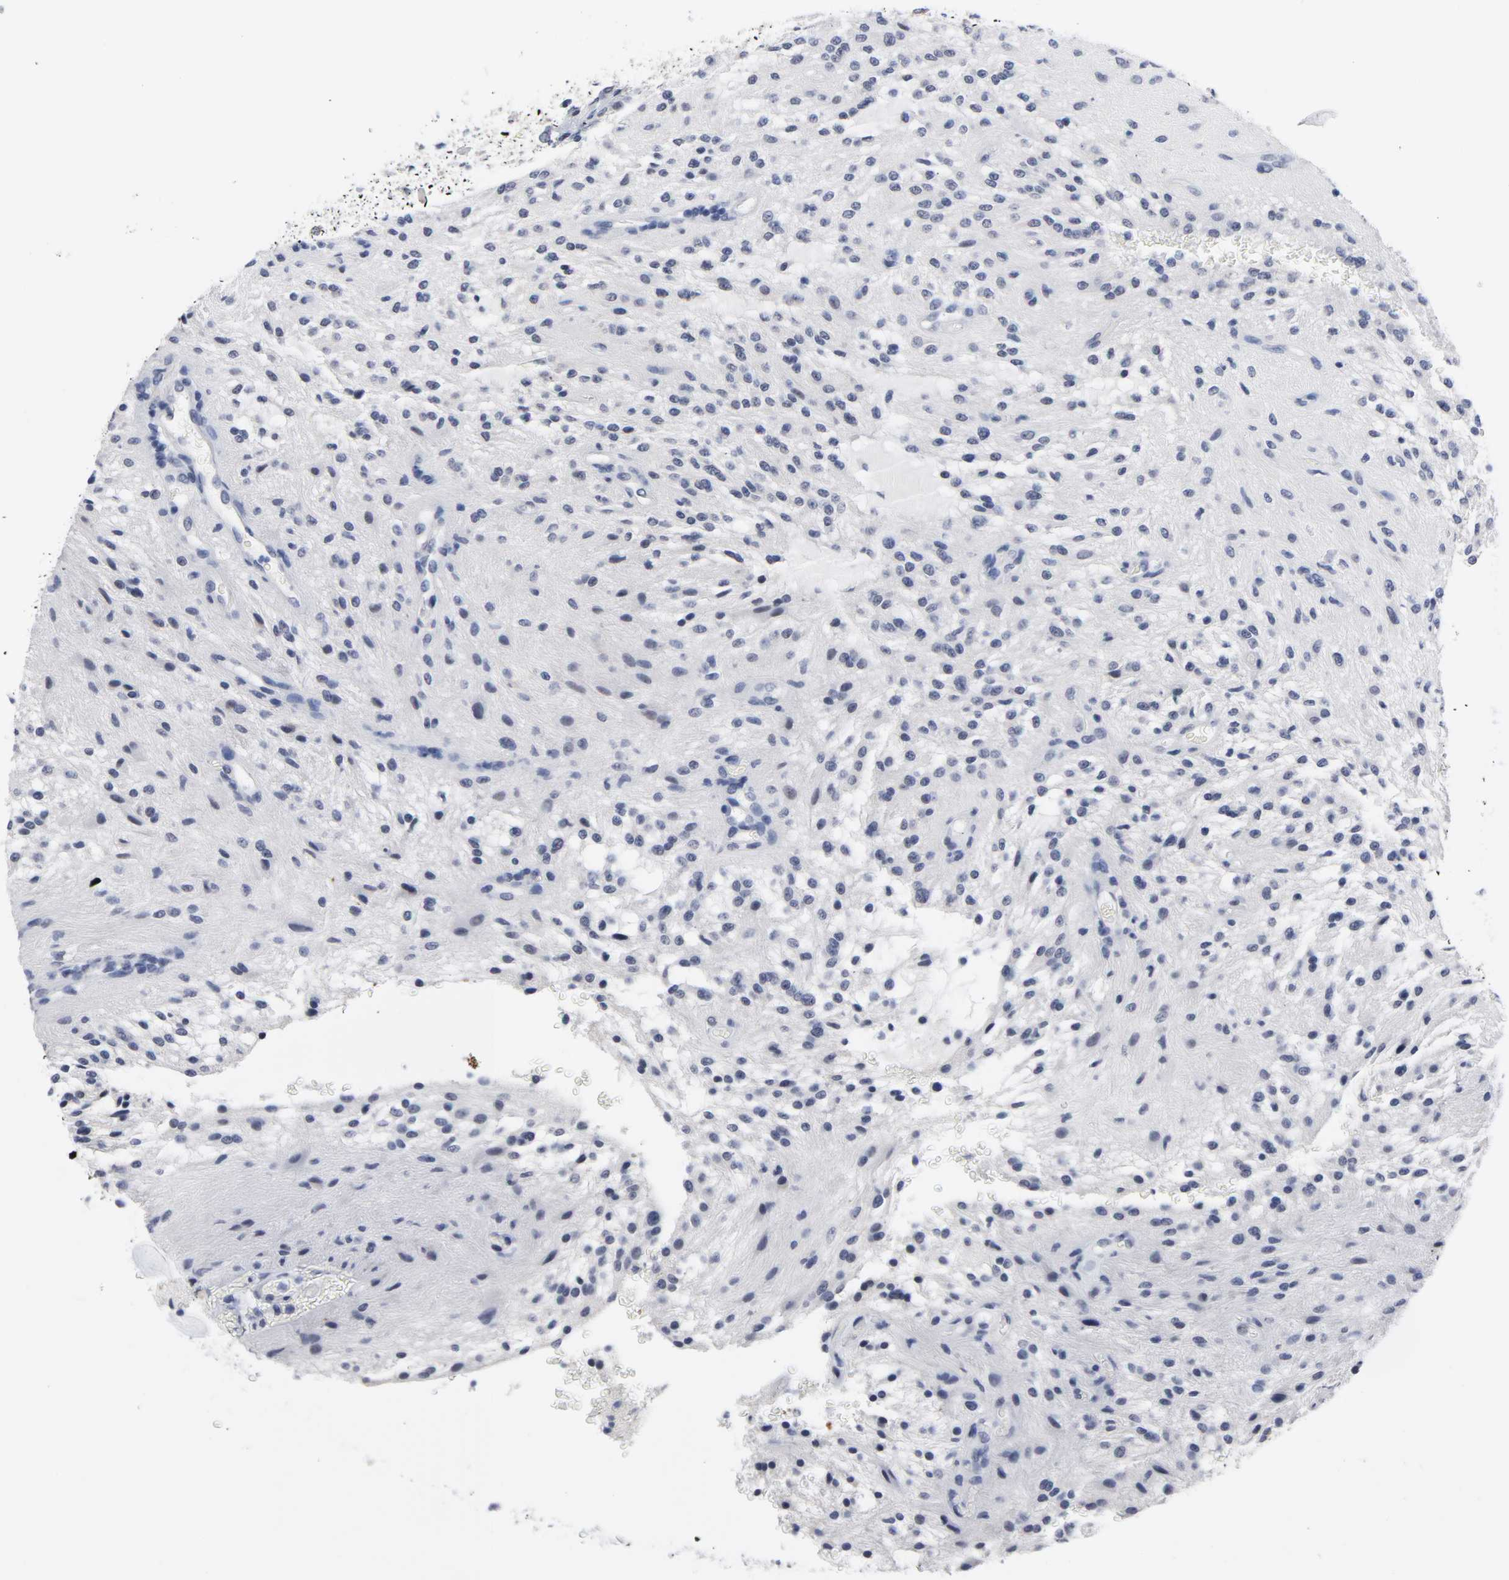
{"staining": {"intensity": "negative", "quantity": "none", "location": "none"}, "tissue": "glioma", "cell_type": "Tumor cells", "image_type": "cancer", "snomed": [{"axis": "morphology", "description": "Glioma, malignant, NOS"}, {"axis": "topography", "description": "Cerebellum"}], "caption": "Tumor cells are negative for brown protein staining in glioma.", "gene": "GRHL2", "patient": {"sex": "female", "age": 10}}